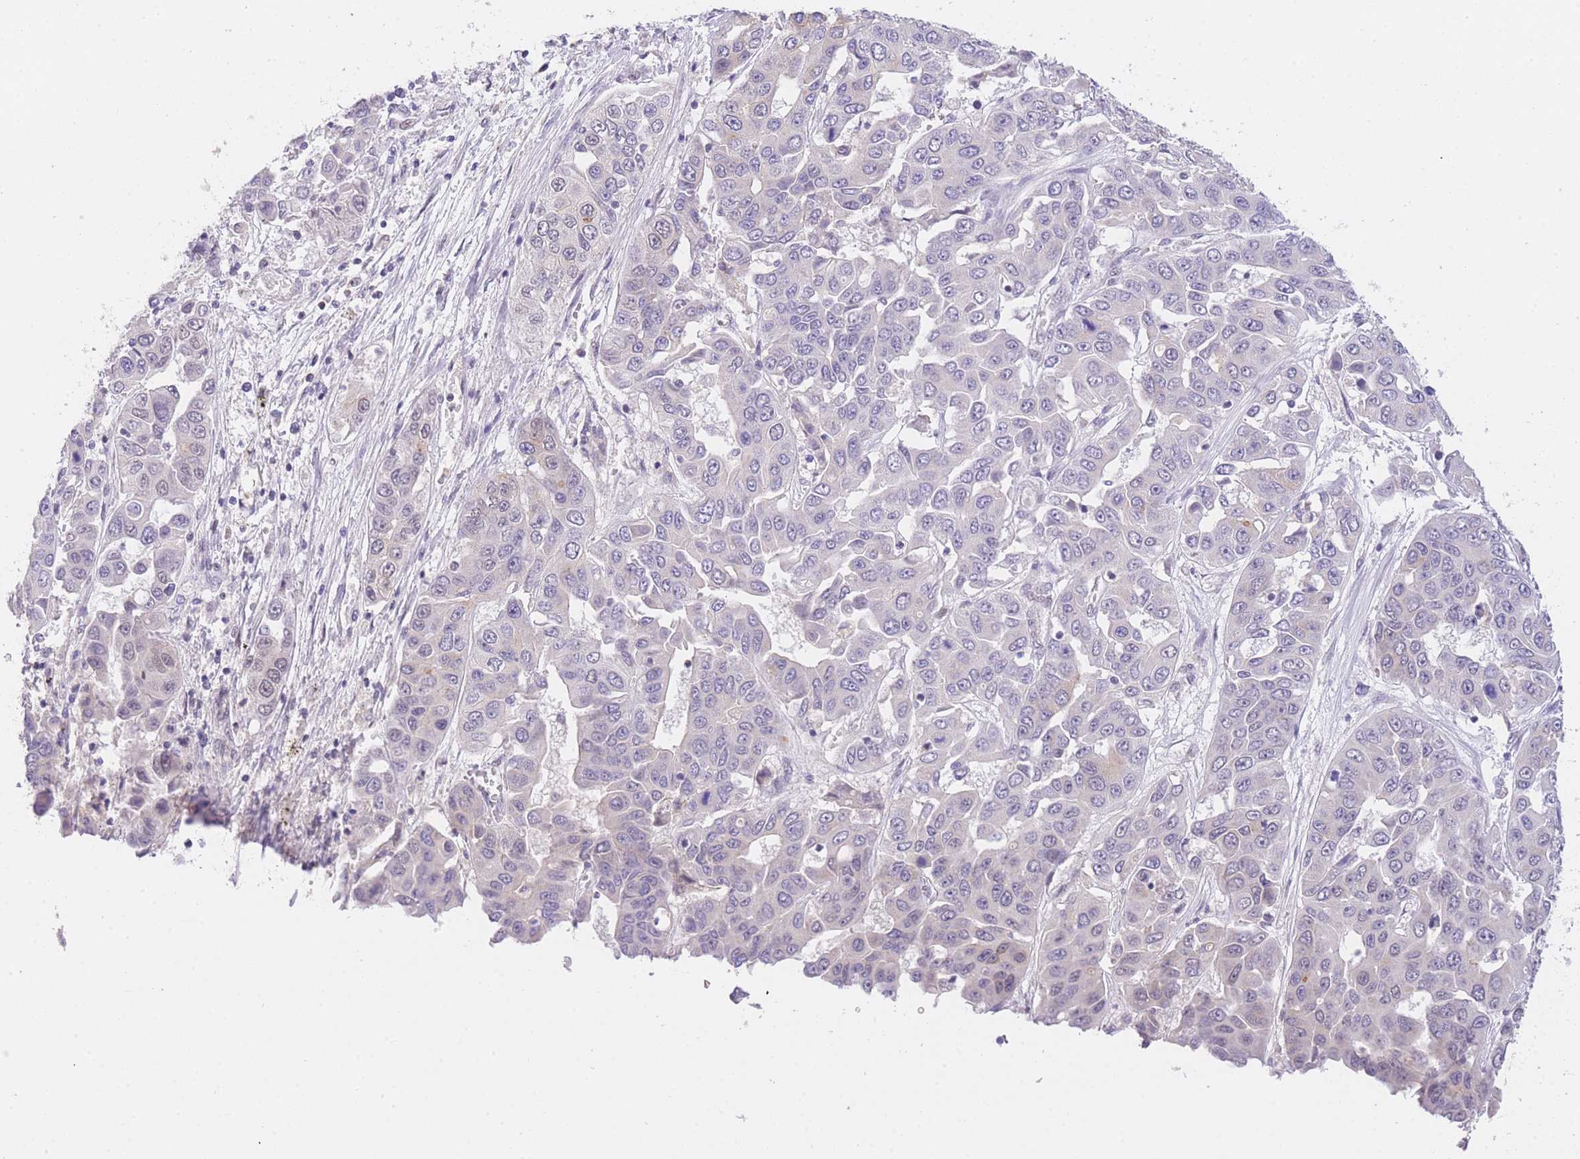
{"staining": {"intensity": "negative", "quantity": "none", "location": "none"}, "tissue": "liver cancer", "cell_type": "Tumor cells", "image_type": "cancer", "snomed": [{"axis": "morphology", "description": "Cholangiocarcinoma"}, {"axis": "topography", "description": "Liver"}], "caption": "An immunohistochemistry (IHC) histopathology image of cholangiocarcinoma (liver) is shown. There is no staining in tumor cells of cholangiocarcinoma (liver).", "gene": "SLC35F2", "patient": {"sex": "female", "age": 52}}